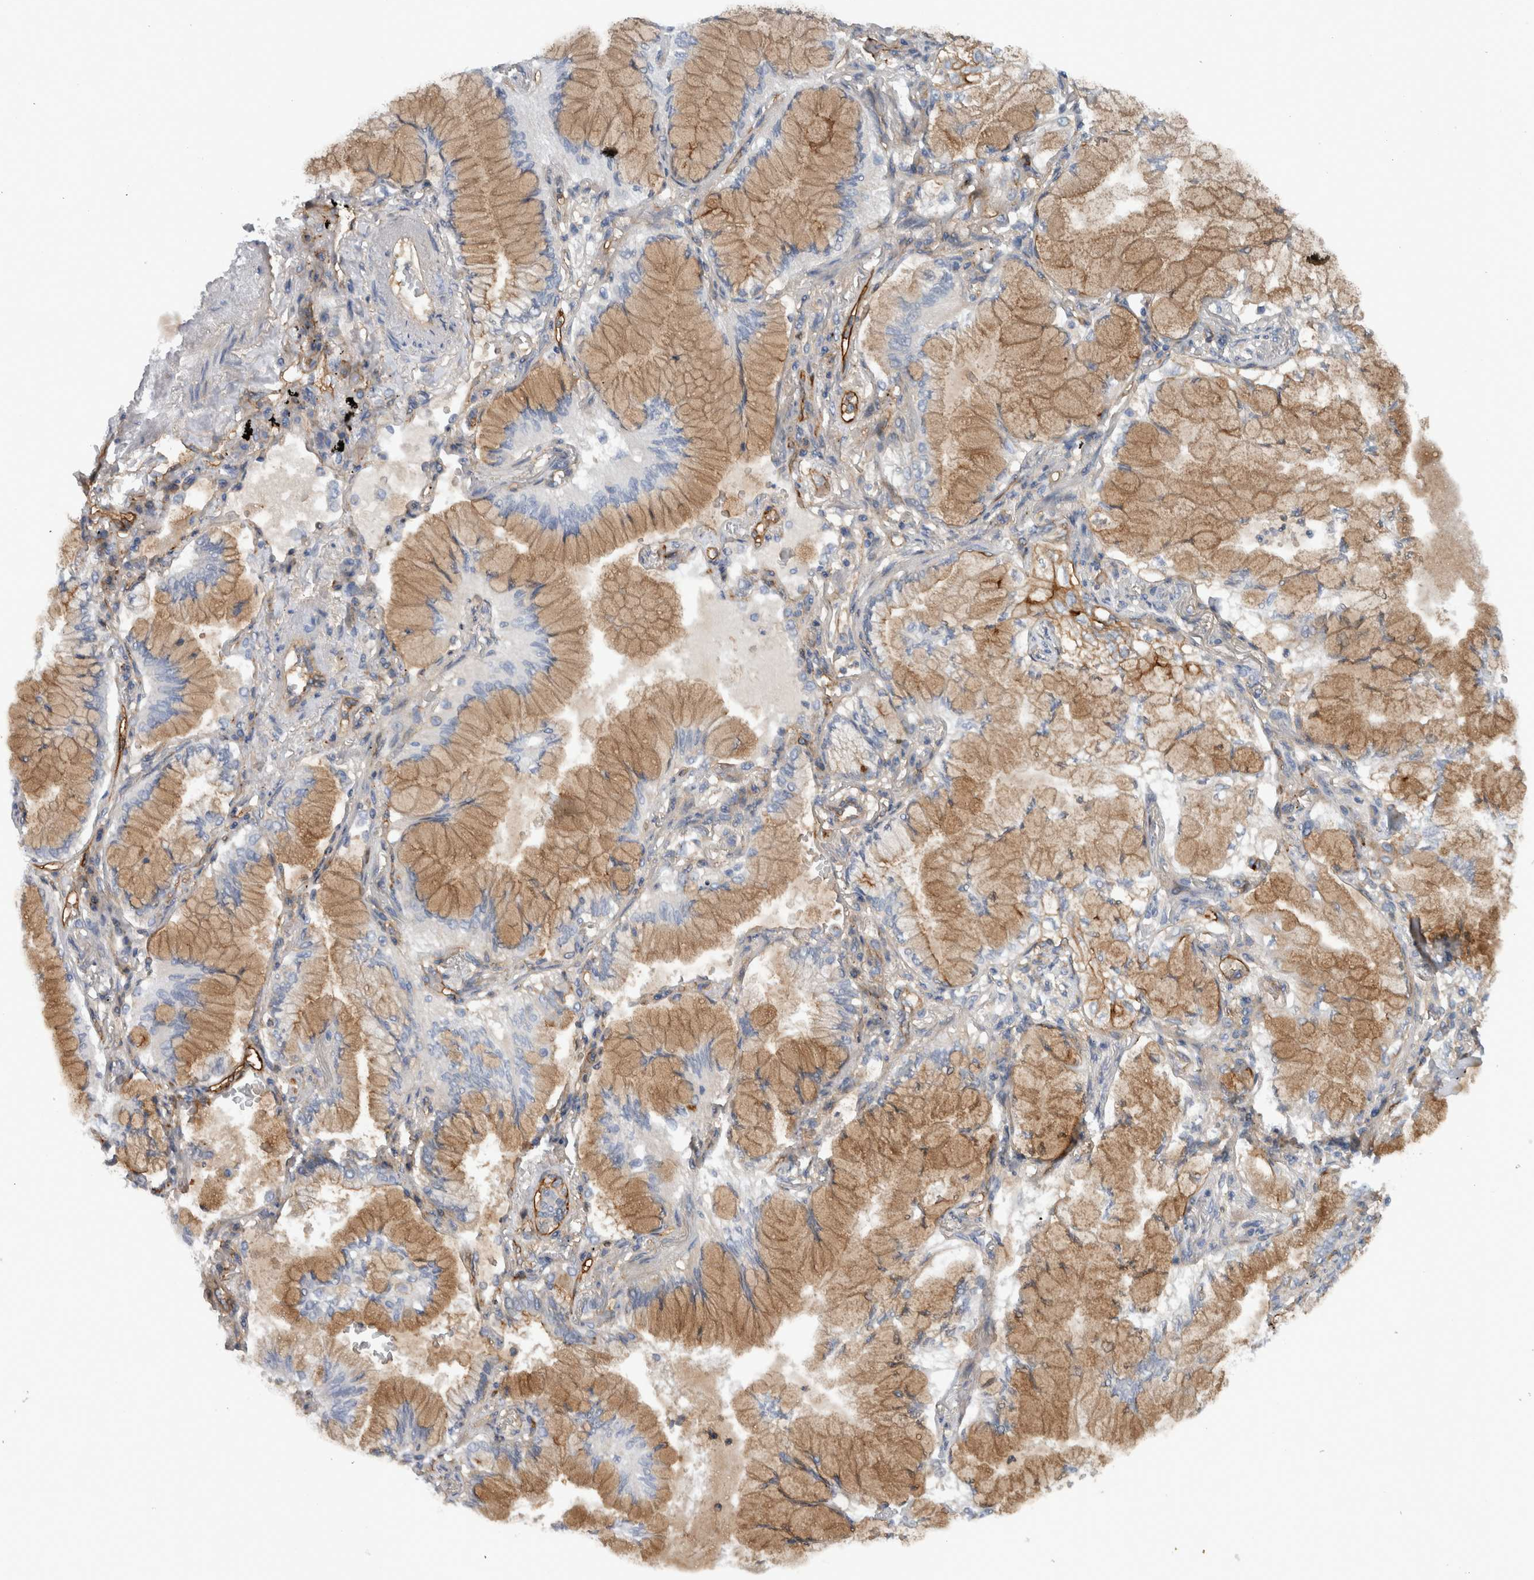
{"staining": {"intensity": "weak", "quantity": ">75%", "location": "cytoplasmic/membranous"}, "tissue": "lung cancer", "cell_type": "Tumor cells", "image_type": "cancer", "snomed": [{"axis": "morphology", "description": "Adenocarcinoma, NOS"}, {"axis": "topography", "description": "Lung"}], "caption": "Adenocarcinoma (lung) stained with a brown dye reveals weak cytoplasmic/membranous positive expression in approximately >75% of tumor cells.", "gene": "CD59", "patient": {"sex": "female", "age": 70}}